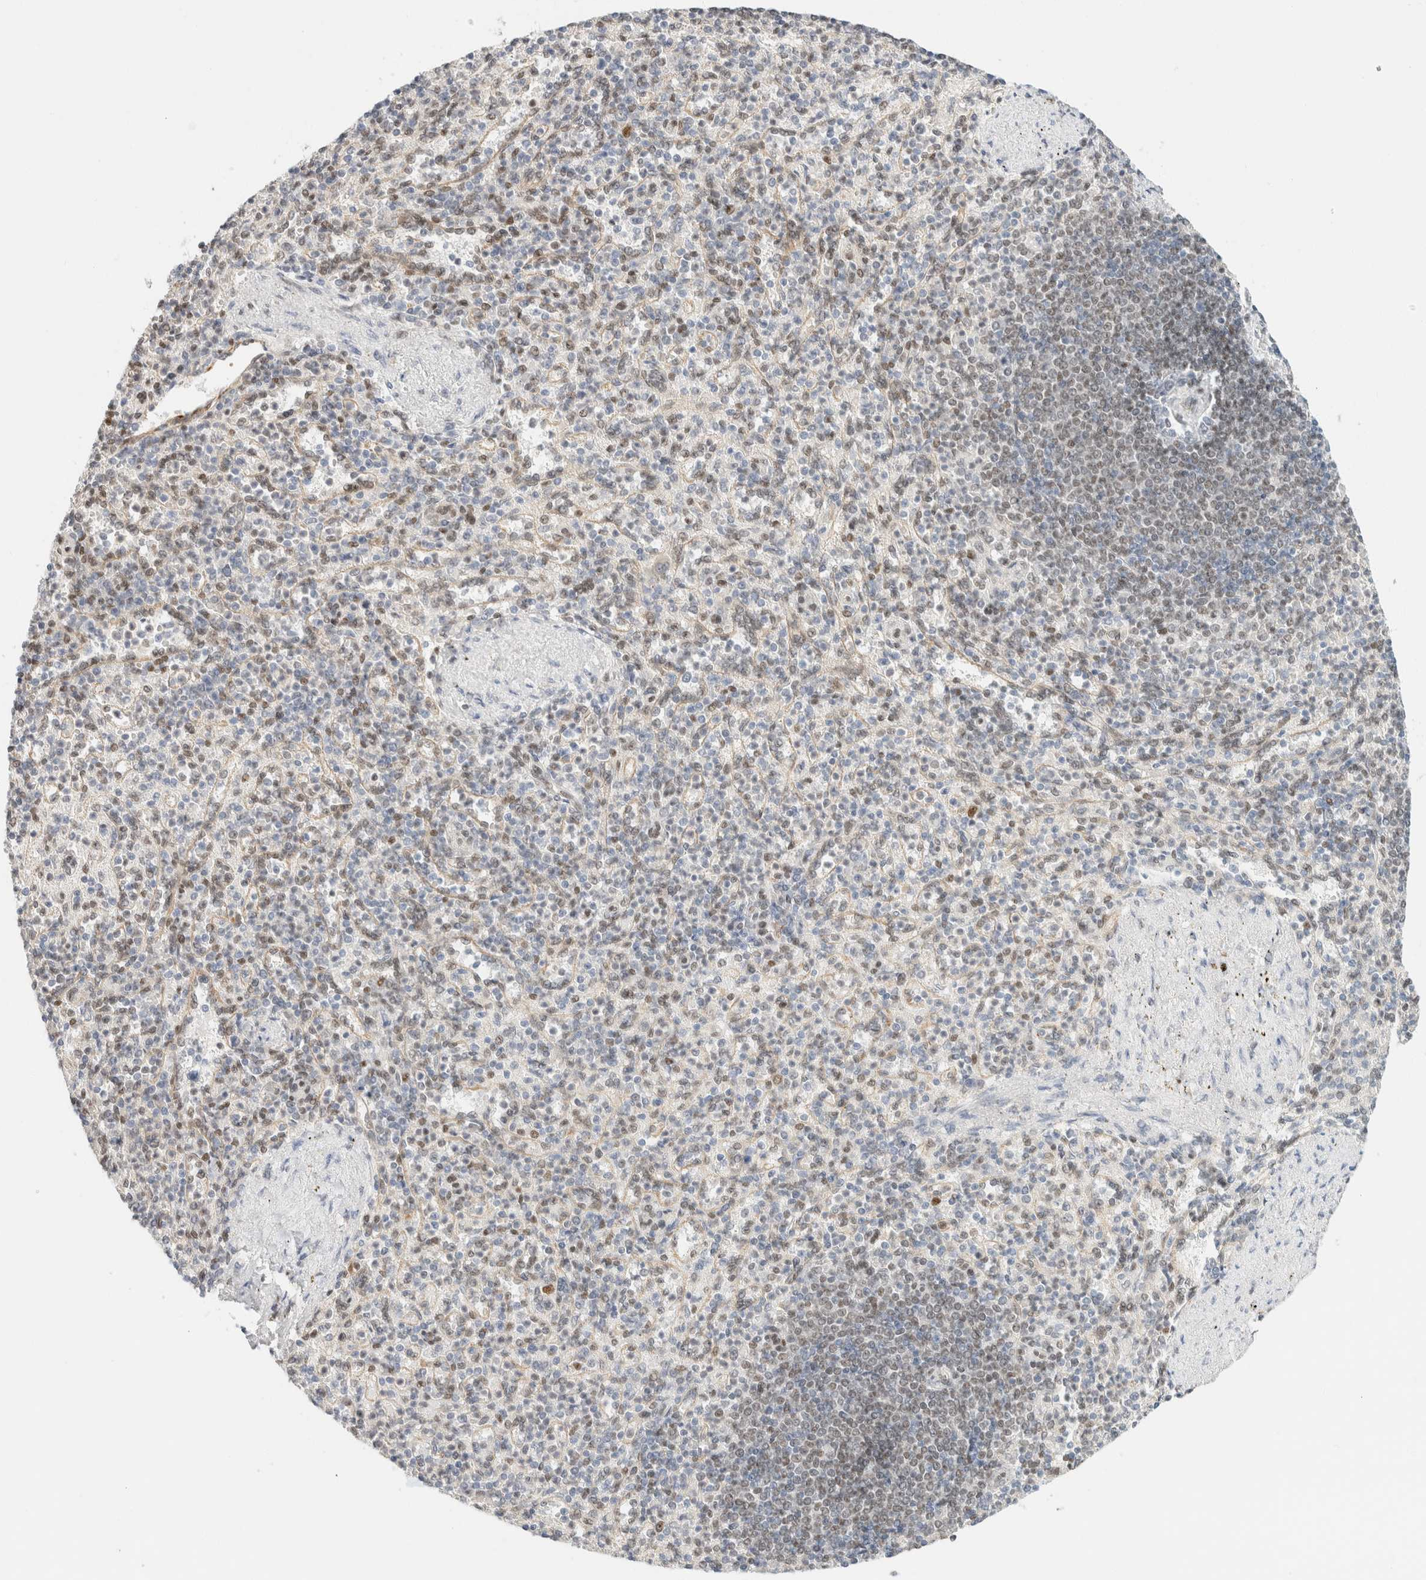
{"staining": {"intensity": "moderate", "quantity": "25%-75%", "location": "nuclear"}, "tissue": "spleen", "cell_type": "Cells in red pulp", "image_type": "normal", "snomed": [{"axis": "morphology", "description": "Normal tissue, NOS"}, {"axis": "topography", "description": "Spleen"}], "caption": "Immunohistochemistry (IHC) micrograph of normal spleen: human spleen stained using IHC reveals medium levels of moderate protein expression localized specifically in the nuclear of cells in red pulp, appearing as a nuclear brown color.", "gene": "ZNF768", "patient": {"sex": "female", "age": 74}}